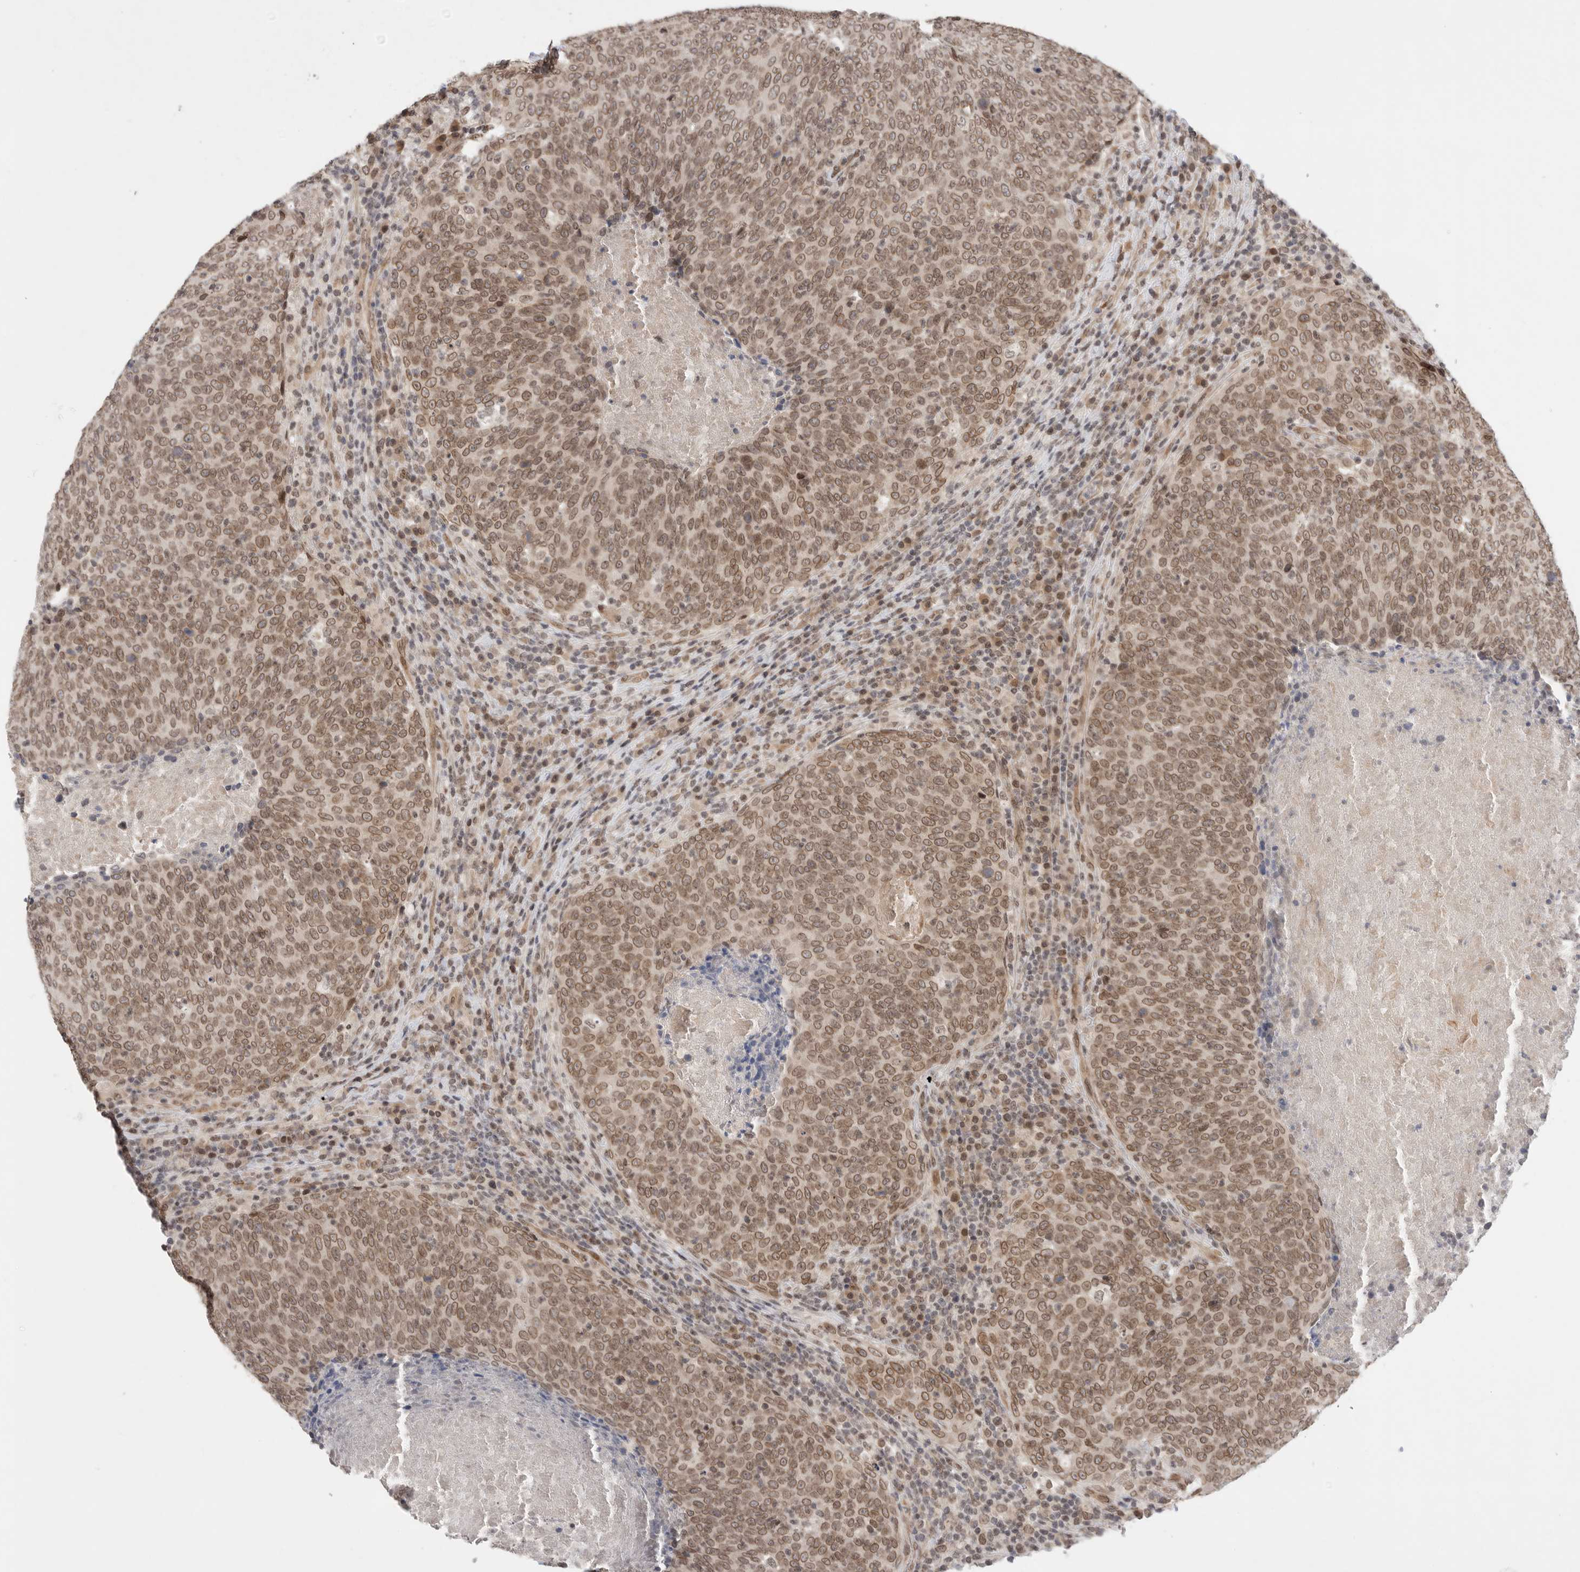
{"staining": {"intensity": "moderate", "quantity": ">75%", "location": "cytoplasmic/membranous,nuclear"}, "tissue": "head and neck cancer", "cell_type": "Tumor cells", "image_type": "cancer", "snomed": [{"axis": "morphology", "description": "Squamous cell carcinoma, NOS"}, {"axis": "morphology", "description": "Squamous cell carcinoma, metastatic, NOS"}, {"axis": "topography", "description": "Lymph node"}, {"axis": "topography", "description": "Head-Neck"}], "caption": "Immunohistochemical staining of human head and neck cancer (metastatic squamous cell carcinoma) exhibits medium levels of moderate cytoplasmic/membranous and nuclear protein expression in about >75% of tumor cells. The staining is performed using DAB brown chromogen to label protein expression. The nuclei are counter-stained blue using hematoxylin.", "gene": "LEMD3", "patient": {"sex": "male", "age": 62}}